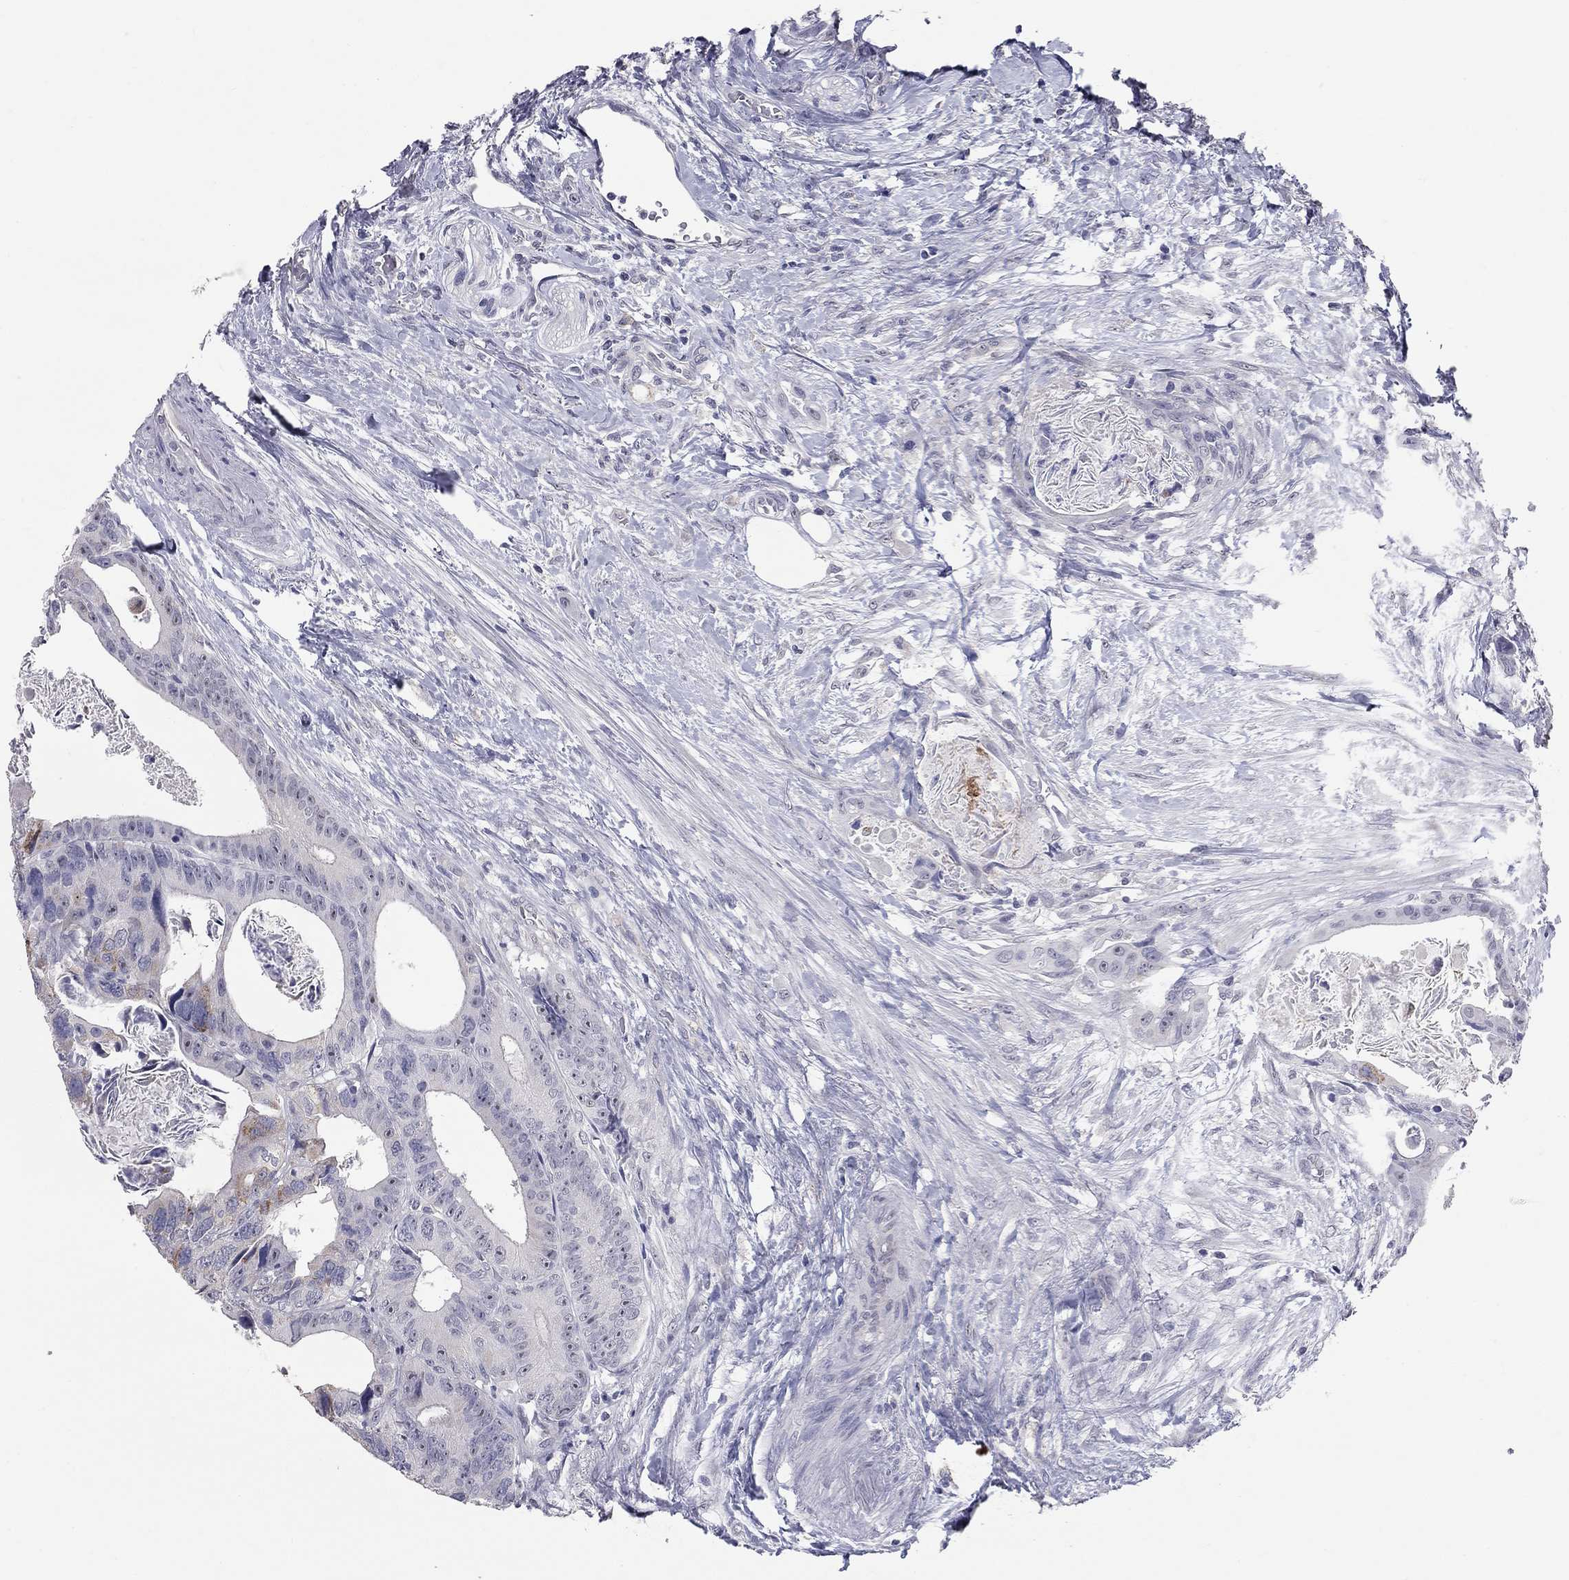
{"staining": {"intensity": "negative", "quantity": "none", "location": "none"}, "tissue": "colorectal cancer", "cell_type": "Tumor cells", "image_type": "cancer", "snomed": [{"axis": "morphology", "description": "Adenocarcinoma, NOS"}, {"axis": "topography", "description": "Rectum"}], "caption": "Tumor cells show no significant protein staining in adenocarcinoma (colorectal). The staining was performed using DAB (3,3'-diaminobenzidine) to visualize the protein expression in brown, while the nuclei were stained in blue with hematoxylin (Magnification: 20x).", "gene": "SHOC2", "patient": {"sex": "male", "age": 64}}